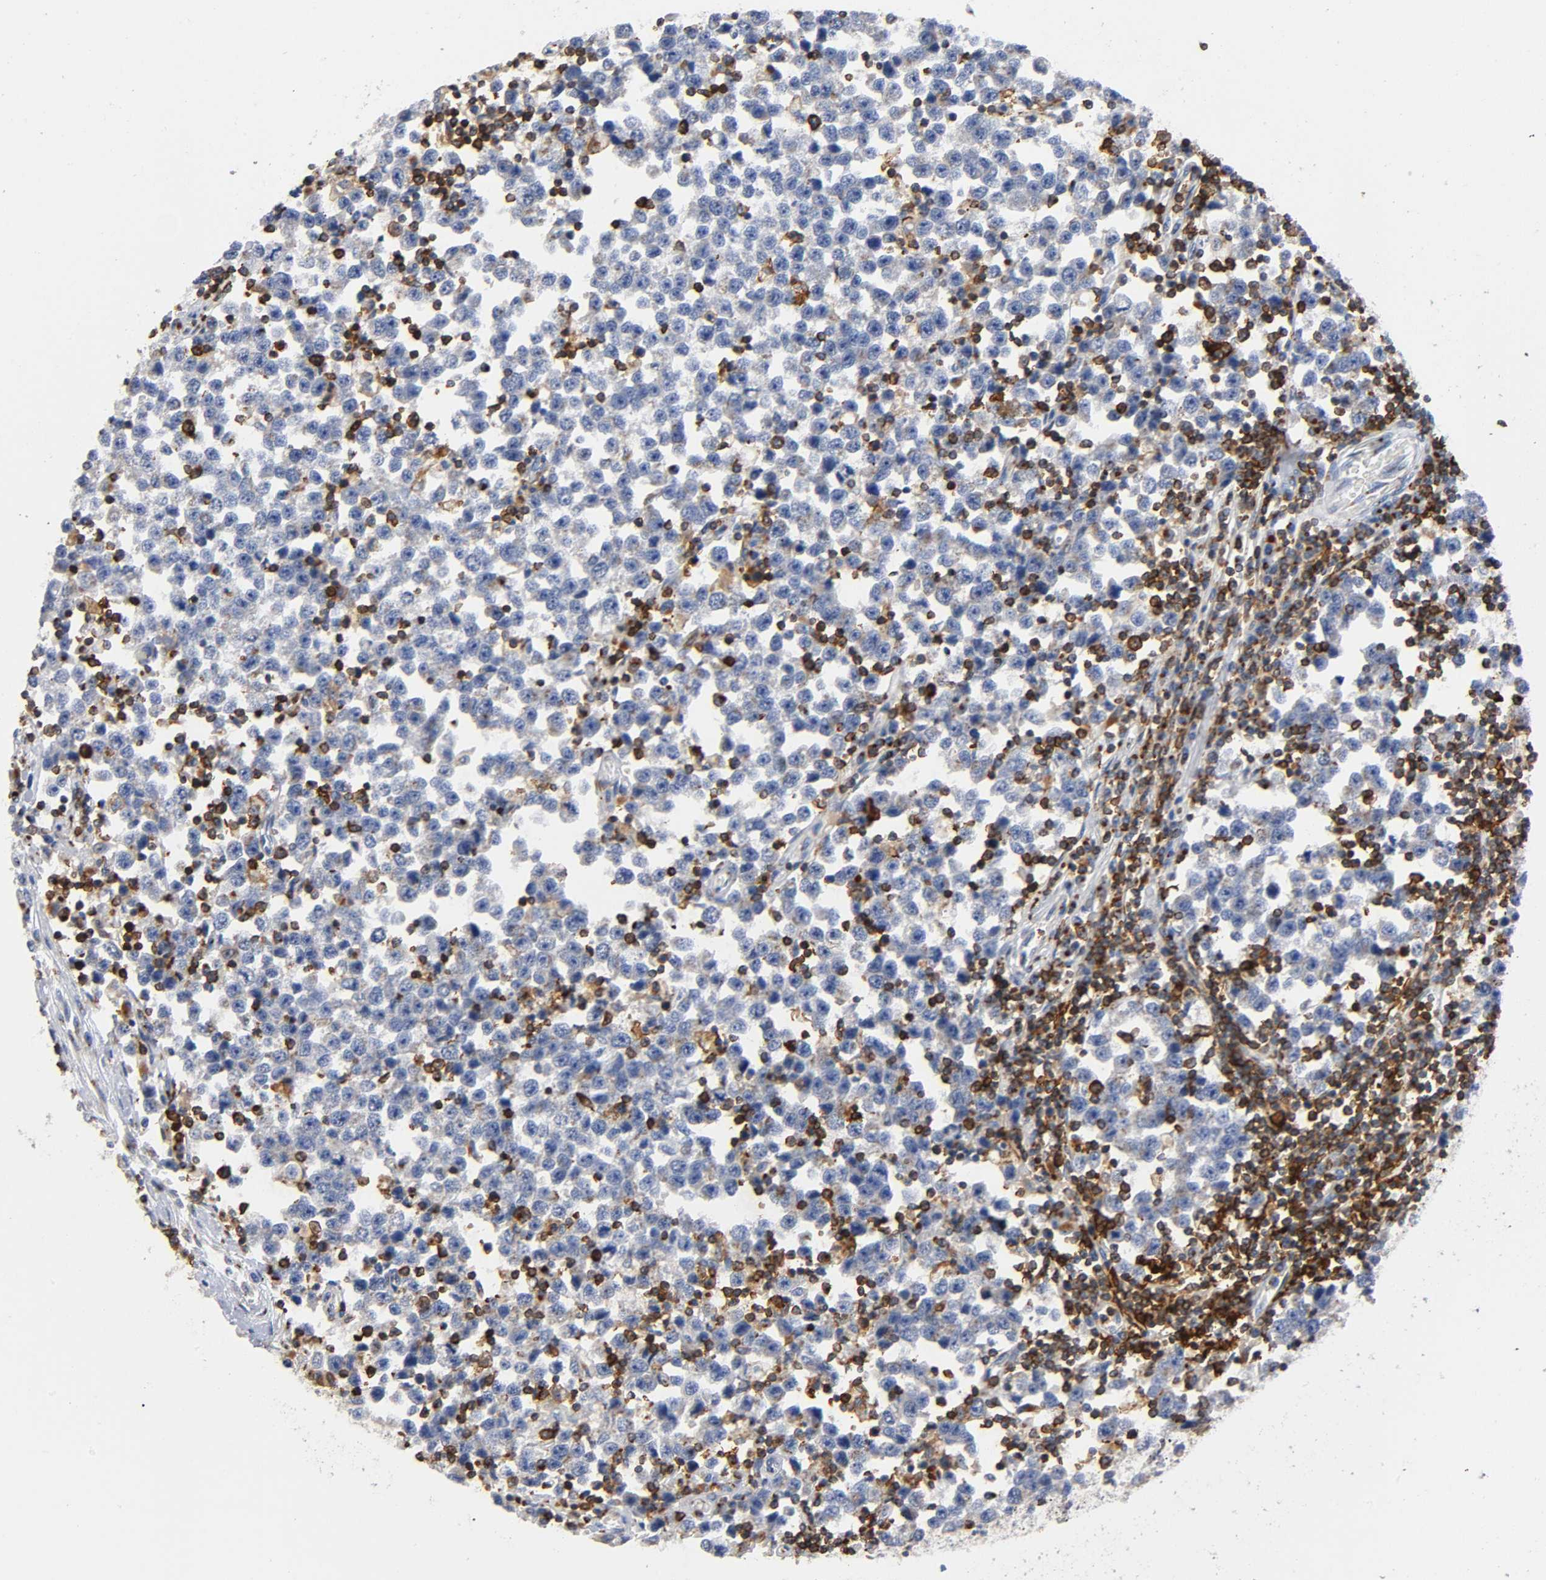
{"staining": {"intensity": "moderate", "quantity": ">75%", "location": "cytoplasmic/membranous"}, "tissue": "testis cancer", "cell_type": "Tumor cells", "image_type": "cancer", "snomed": [{"axis": "morphology", "description": "Seminoma, NOS"}, {"axis": "topography", "description": "Testis"}], "caption": "Immunohistochemical staining of testis cancer (seminoma) reveals moderate cytoplasmic/membranous protein staining in about >75% of tumor cells.", "gene": "CAPN10", "patient": {"sex": "male", "age": 43}}